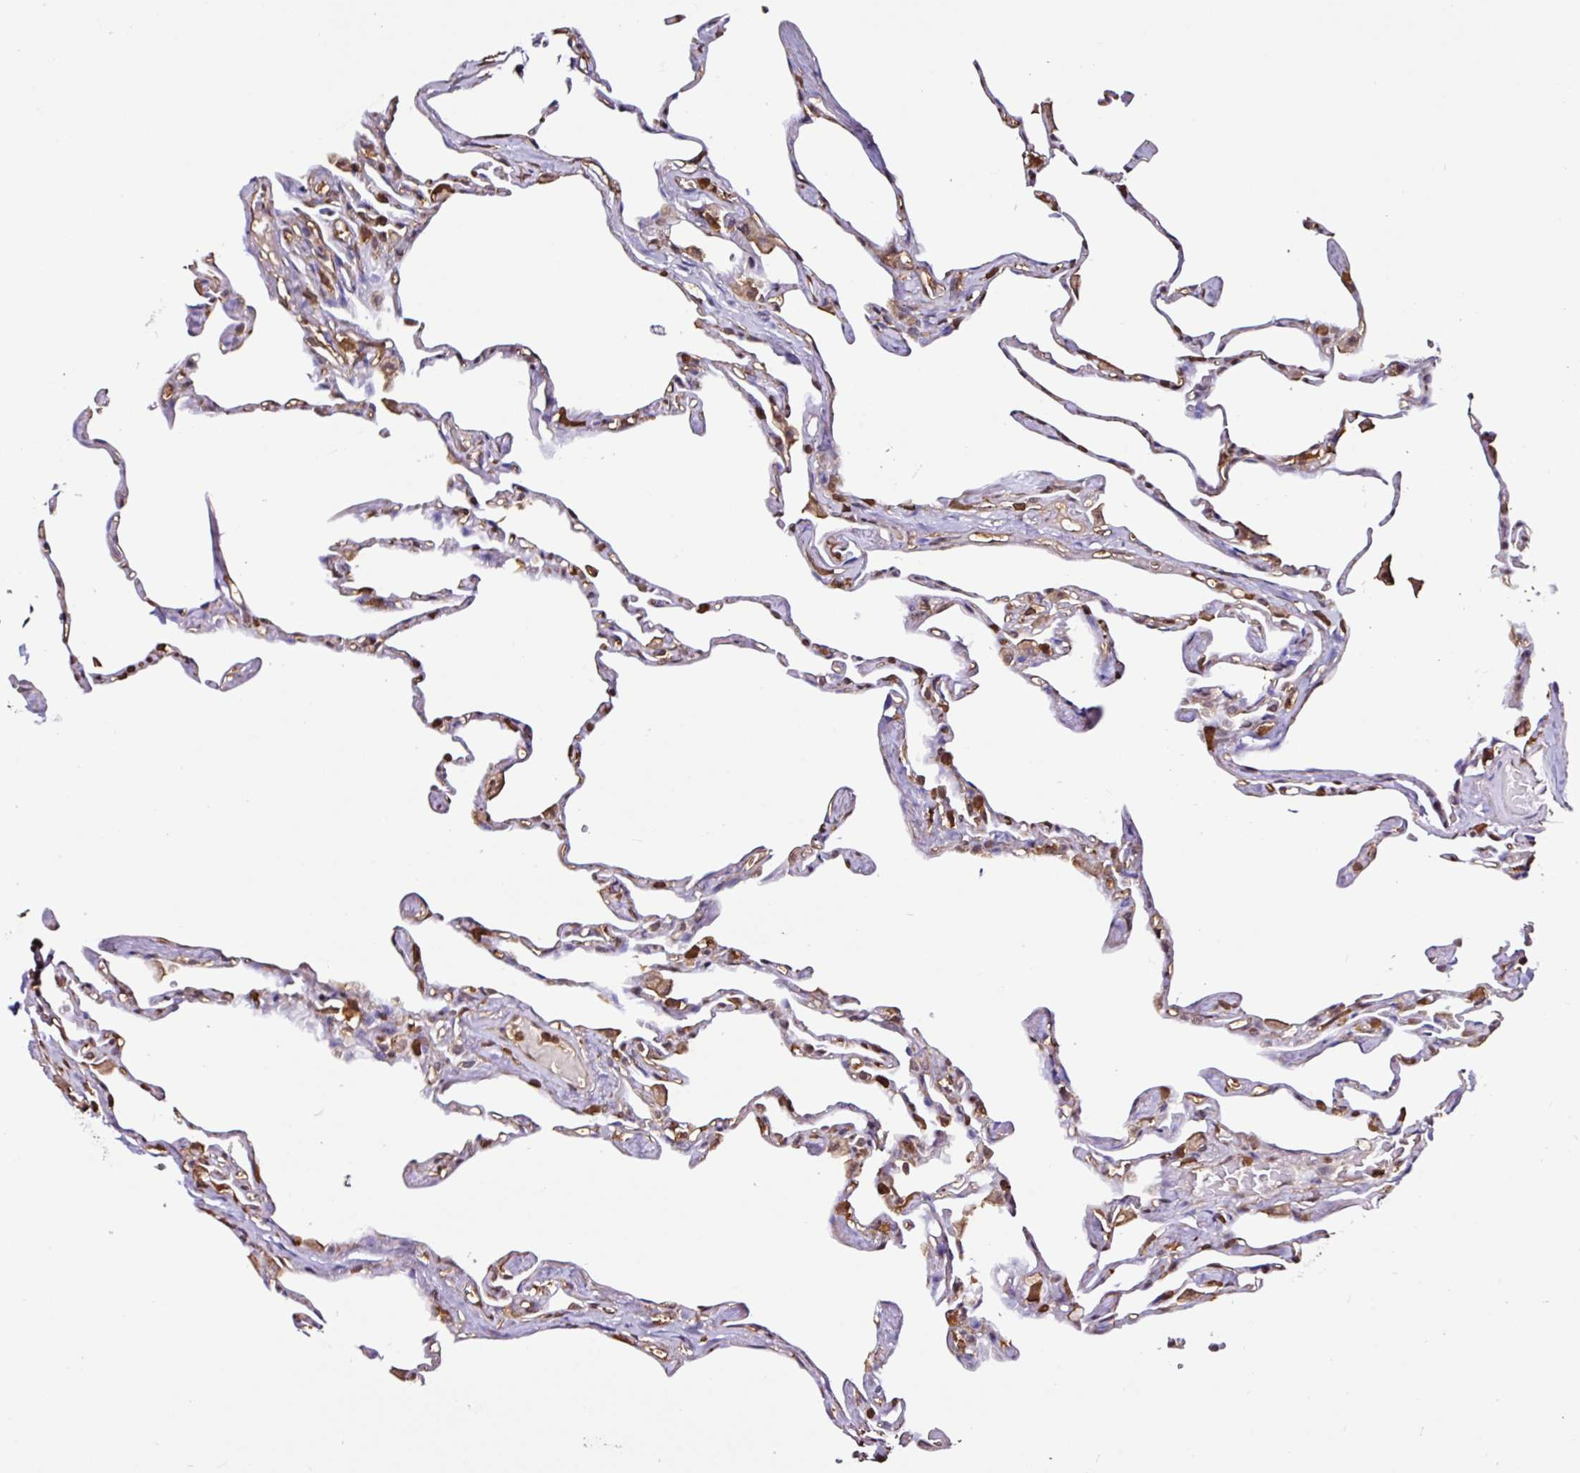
{"staining": {"intensity": "moderate", "quantity": "25%-75%", "location": "cytoplasmic/membranous,nuclear"}, "tissue": "lung", "cell_type": "Alveolar cells", "image_type": "normal", "snomed": [{"axis": "morphology", "description": "Normal tissue, NOS"}, {"axis": "topography", "description": "Lung"}], "caption": "Protein staining of unremarkable lung shows moderate cytoplasmic/membranous,nuclear staining in about 25%-75% of alveolar cells.", "gene": "ARHGDIB", "patient": {"sex": "male", "age": 65}}